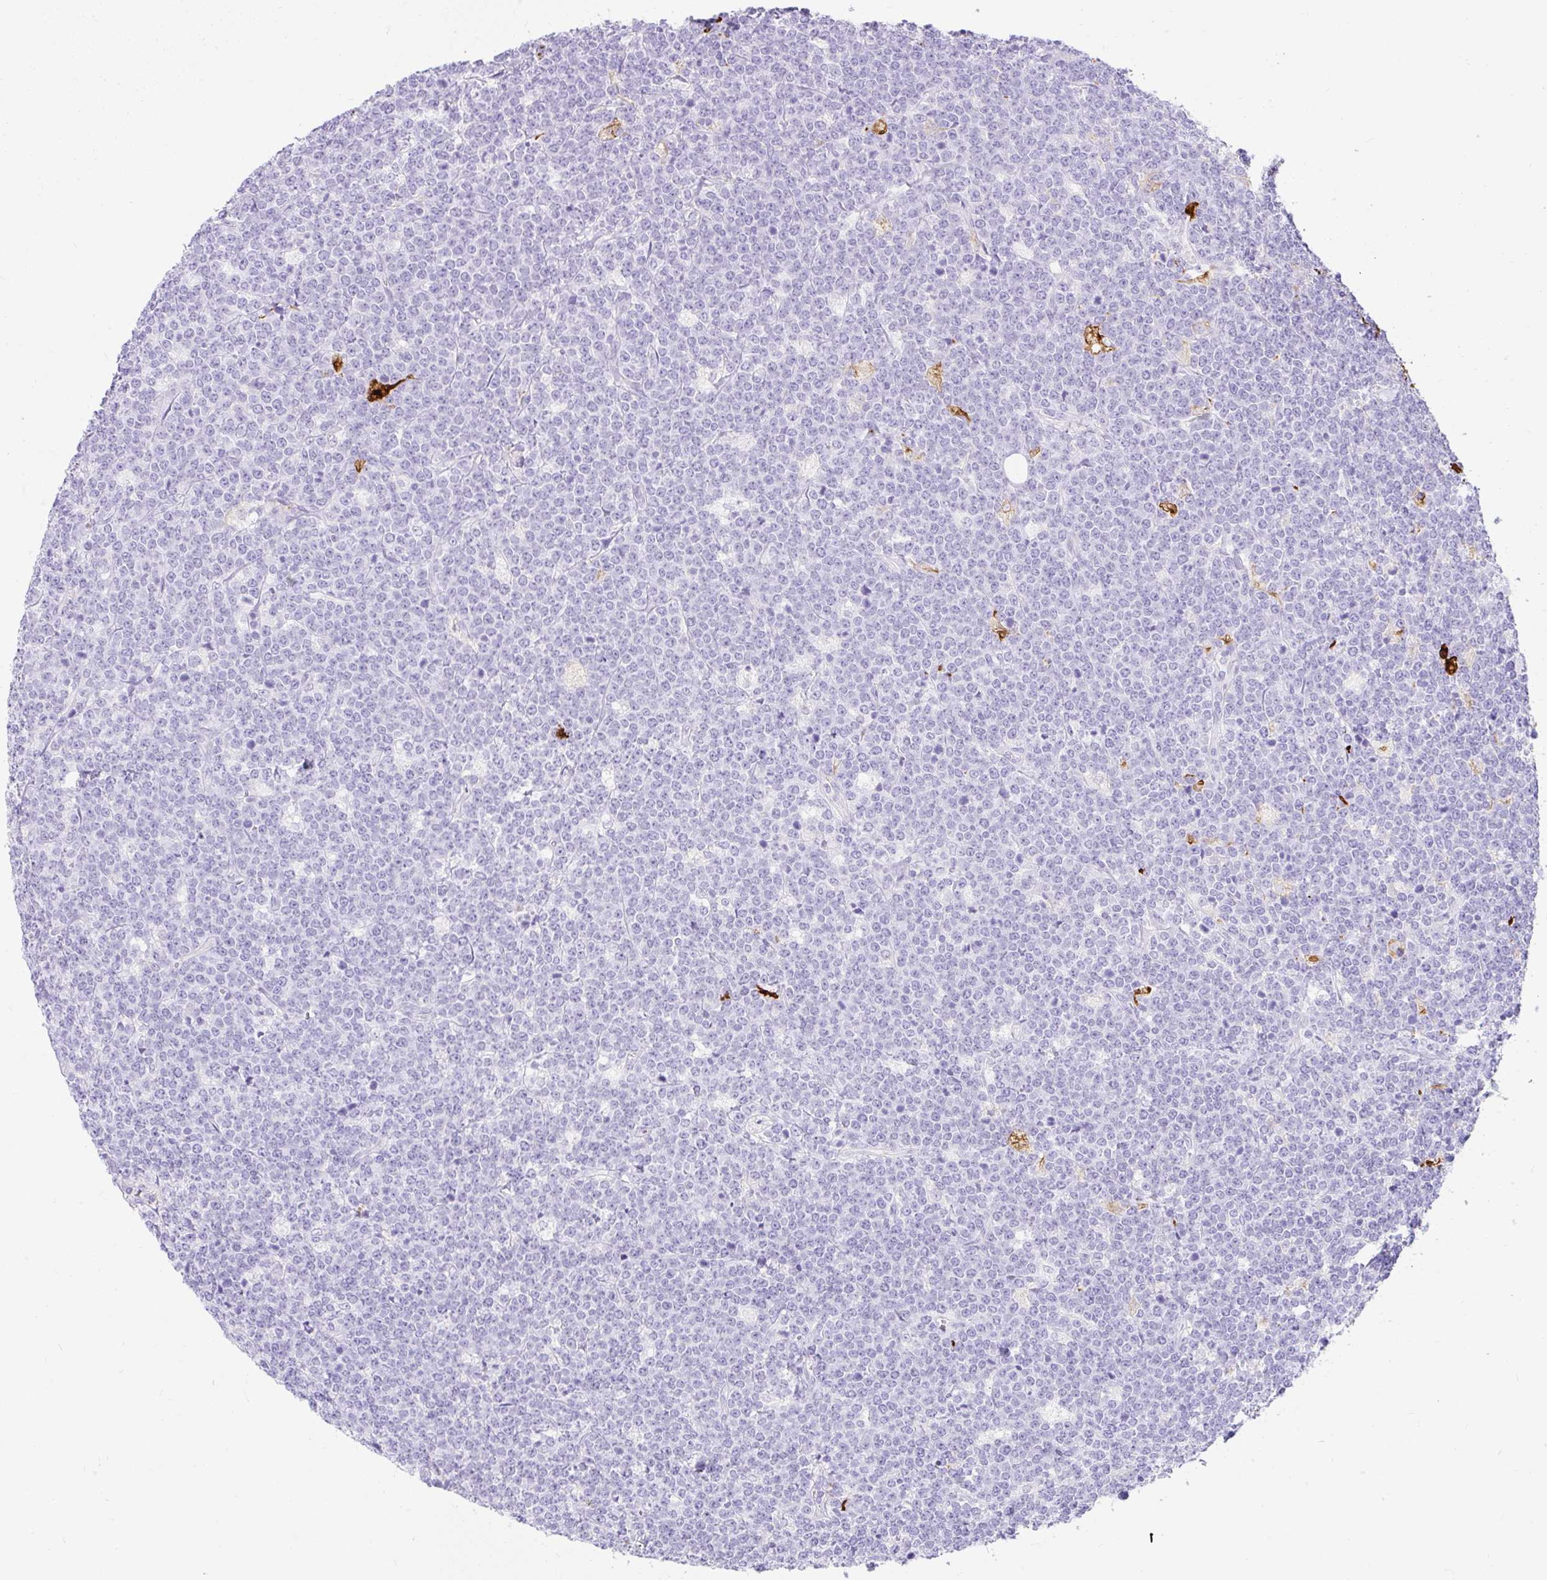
{"staining": {"intensity": "negative", "quantity": "none", "location": "none"}, "tissue": "lymphoma", "cell_type": "Tumor cells", "image_type": "cancer", "snomed": [{"axis": "morphology", "description": "Malignant lymphoma, non-Hodgkin's type, High grade"}, {"axis": "topography", "description": "Small intestine"}, {"axis": "topography", "description": "Colon"}], "caption": "The histopathology image demonstrates no significant expression in tumor cells of lymphoma.", "gene": "APOC4-APOC2", "patient": {"sex": "male", "age": 8}}